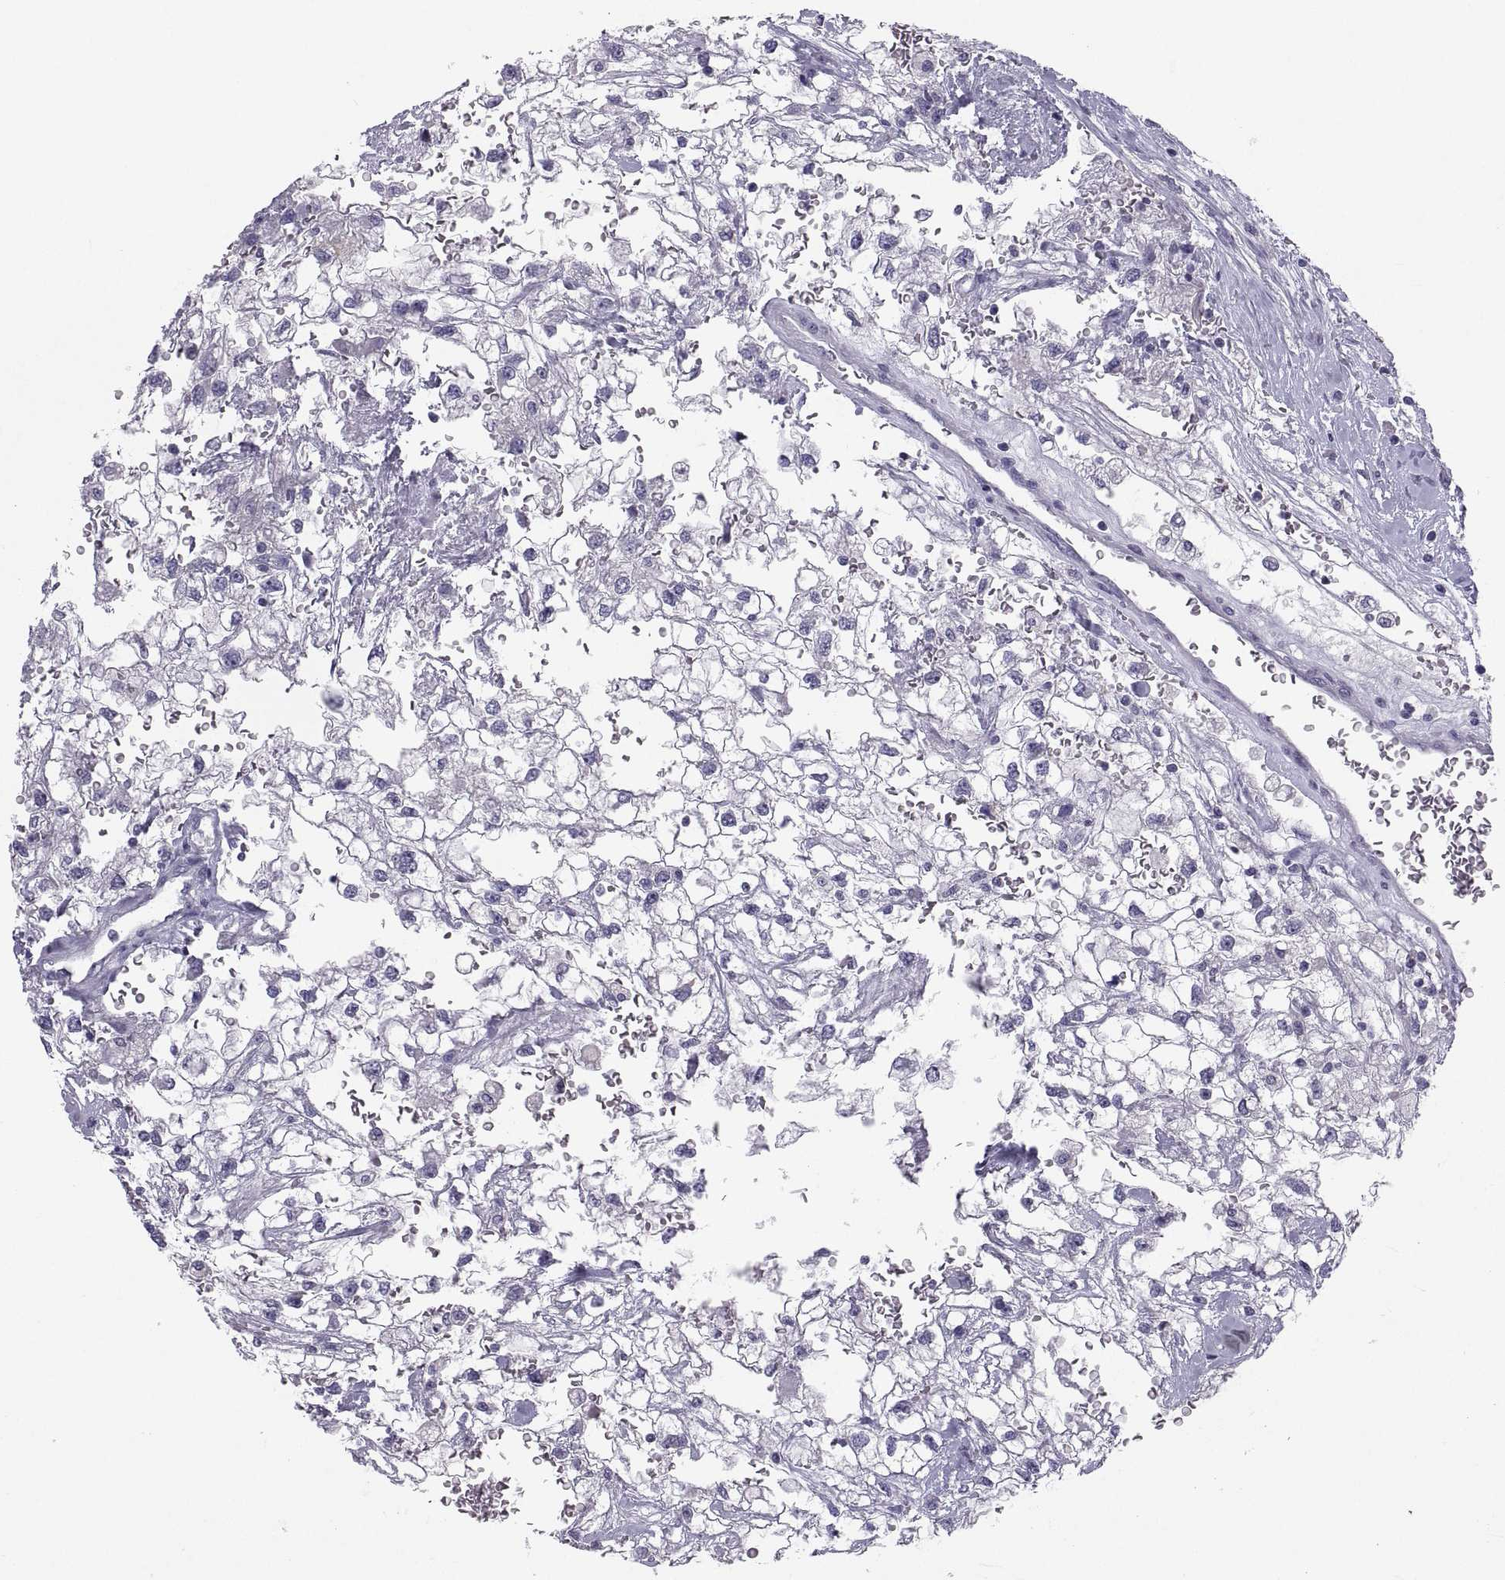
{"staining": {"intensity": "negative", "quantity": "none", "location": "none"}, "tissue": "renal cancer", "cell_type": "Tumor cells", "image_type": "cancer", "snomed": [{"axis": "morphology", "description": "Adenocarcinoma, NOS"}, {"axis": "topography", "description": "Kidney"}], "caption": "The immunohistochemistry micrograph has no significant positivity in tumor cells of adenocarcinoma (renal) tissue.", "gene": "IGSF1", "patient": {"sex": "male", "age": 59}}